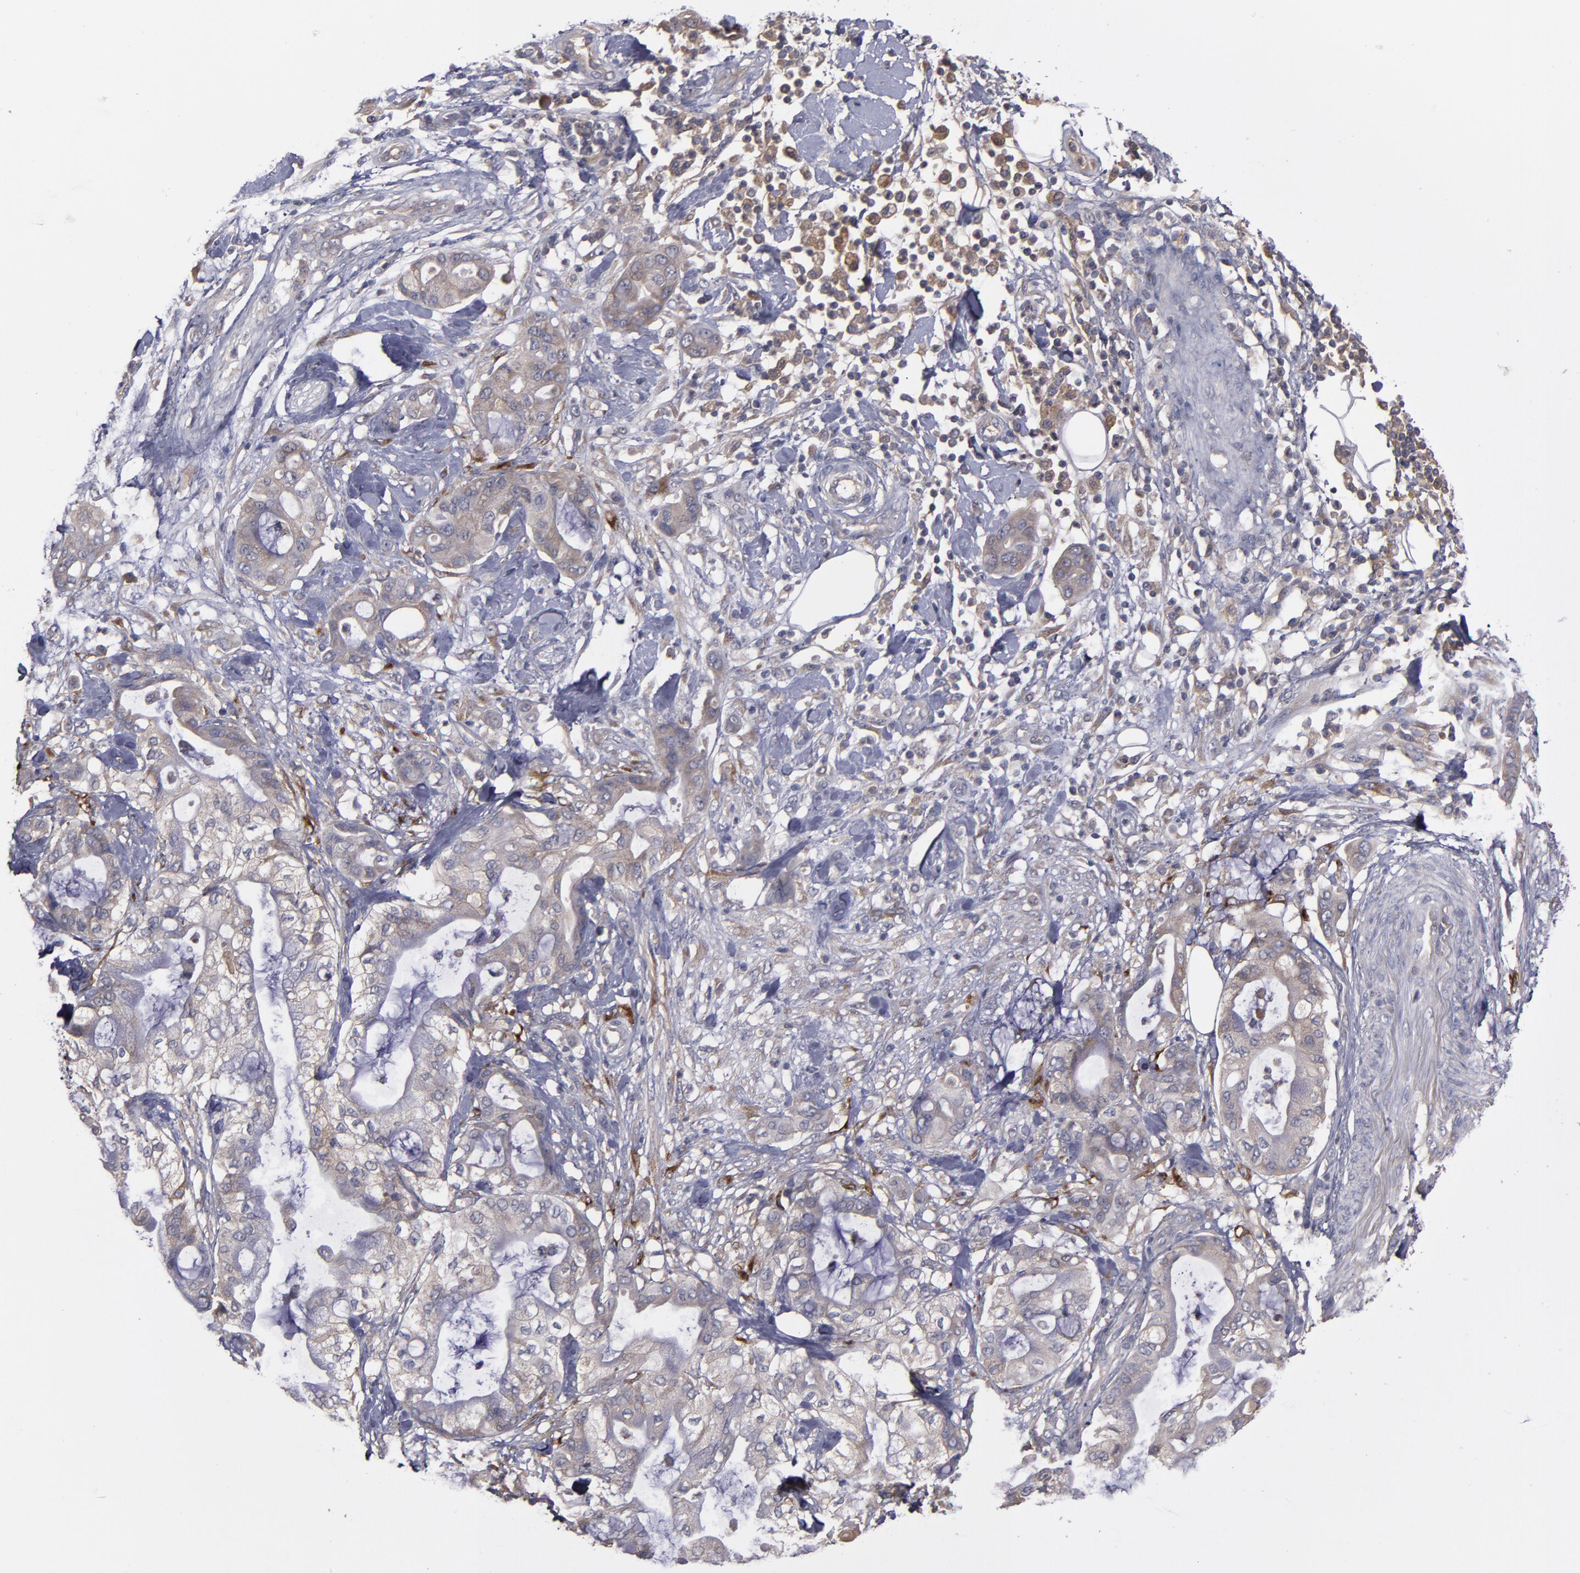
{"staining": {"intensity": "weak", "quantity": ">75%", "location": "cytoplasmic/membranous"}, "tissue": "pancreatic cancer", "cell_type": "Tumor cells", "image_type": "cancer", "snomed": [{"axis": "morphology", "description": "Adenocarcinoma, NOS"}, {"axis": "morphology", "description": "Adenocarcinoma, metastatic, NOS"}, {"axis": "topography", "description": "Lymph node"}, {"axis": "topography", "description": "Pancreas"}, {"axis": "topography", "description": "Duodenum"}], "caption": "Immunohistochemical staining of human pancreatic cancer shows weak cytoplasmic/membranous protein staining in about >75% of tumor cells. (IHC, brightfield microscopy, high magnification).", "gene": "MMP11", "patient": {"sex": "female", "age": 64}}